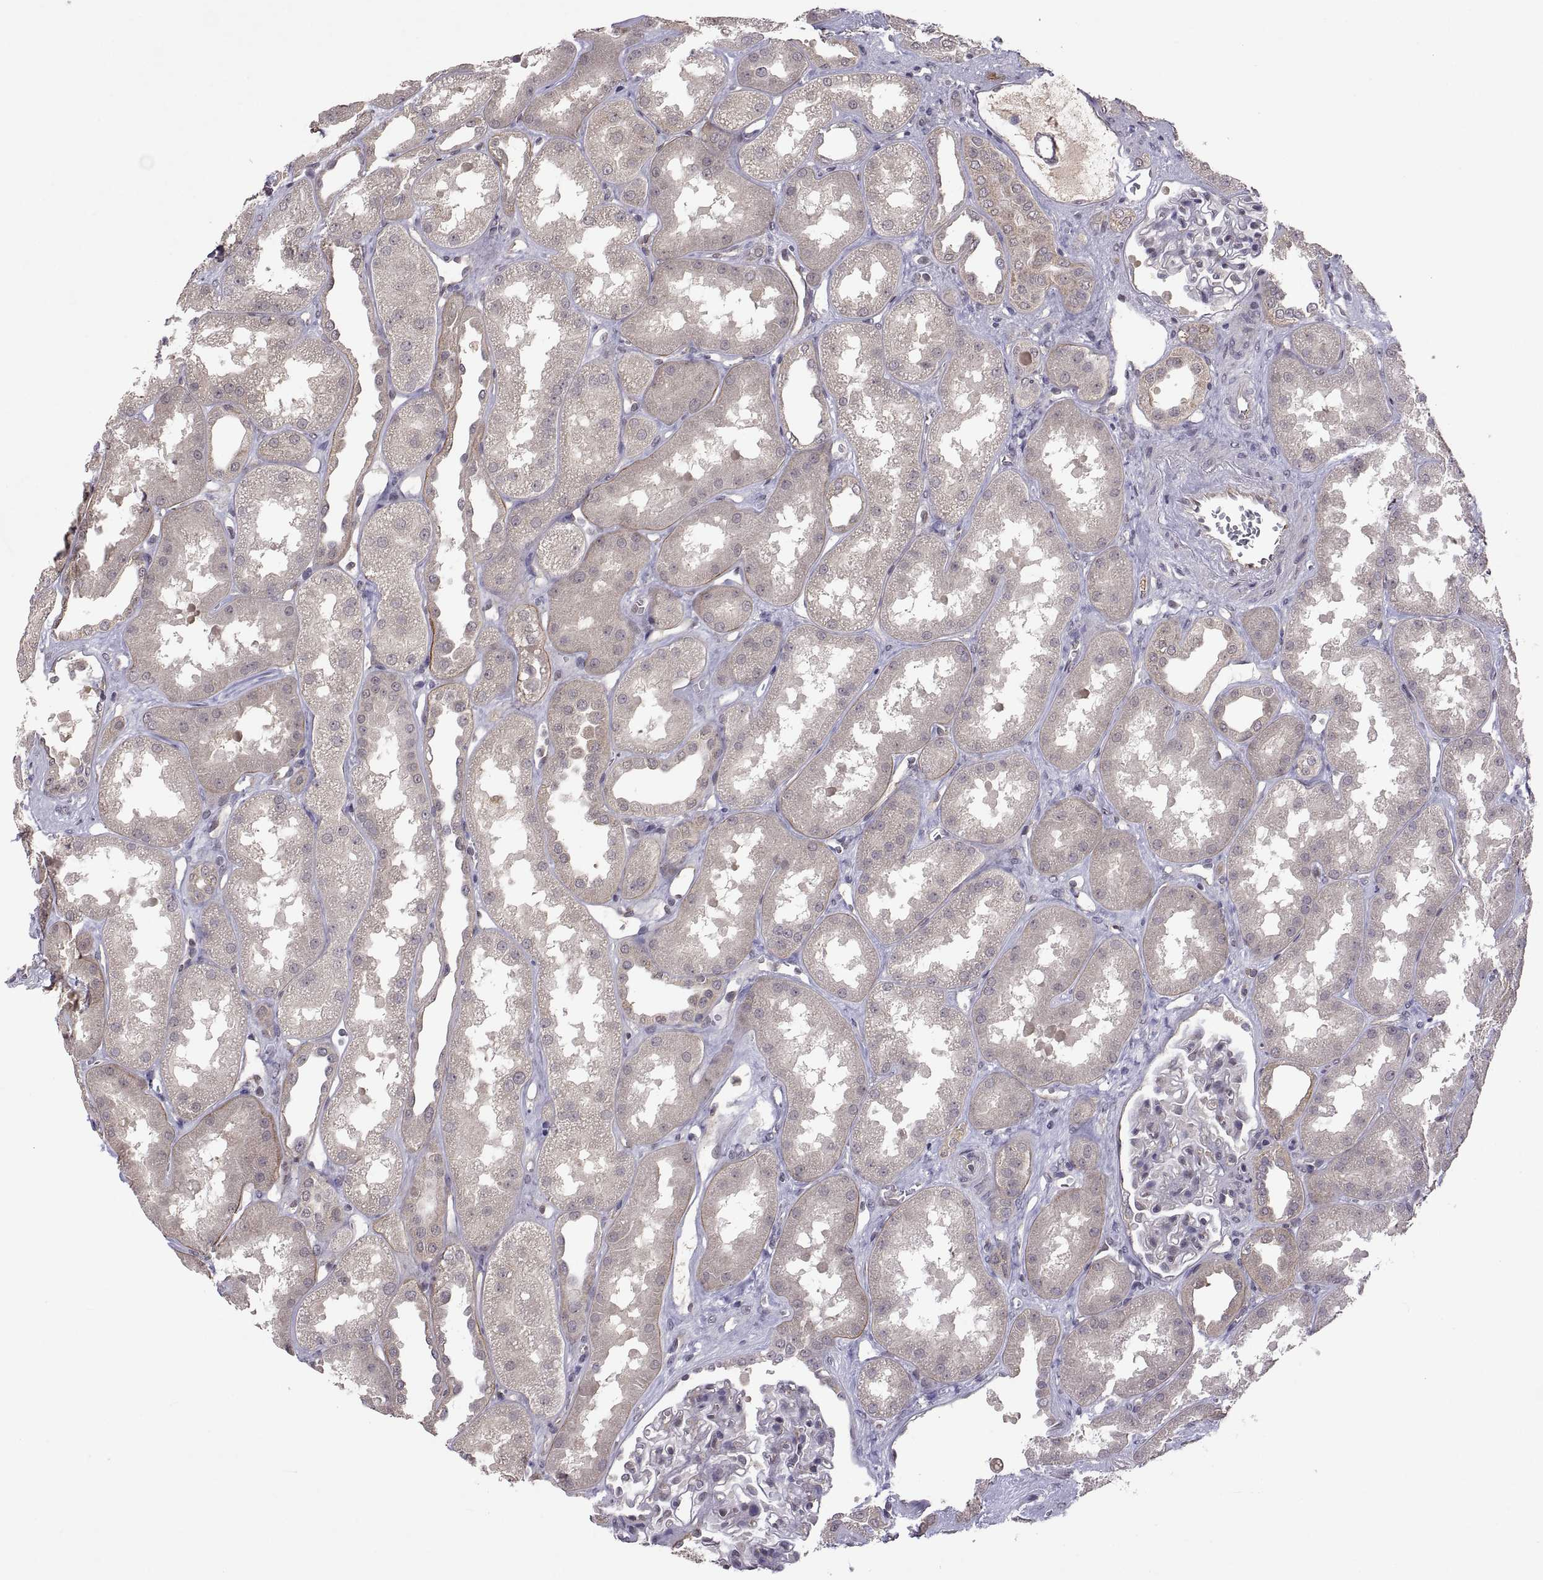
{"staining": {"intensity": "negative", "quantity": "none", "location": "none"}, "tissue": "kidney", "cell_type": "Cells in glomeruli", "image_type": "normal", "snomed": [{"axis": "morphology", "description": "Normal tissue, NOS"}, {"axis": "topography", "description": "Kidney"}], "caption": "DAB immunohistochemical staining of normal kidney shows no significant expression in cells in glomeruli.", "gene": "LAMA1", "patient": {"sex": "male", "age": 61}}